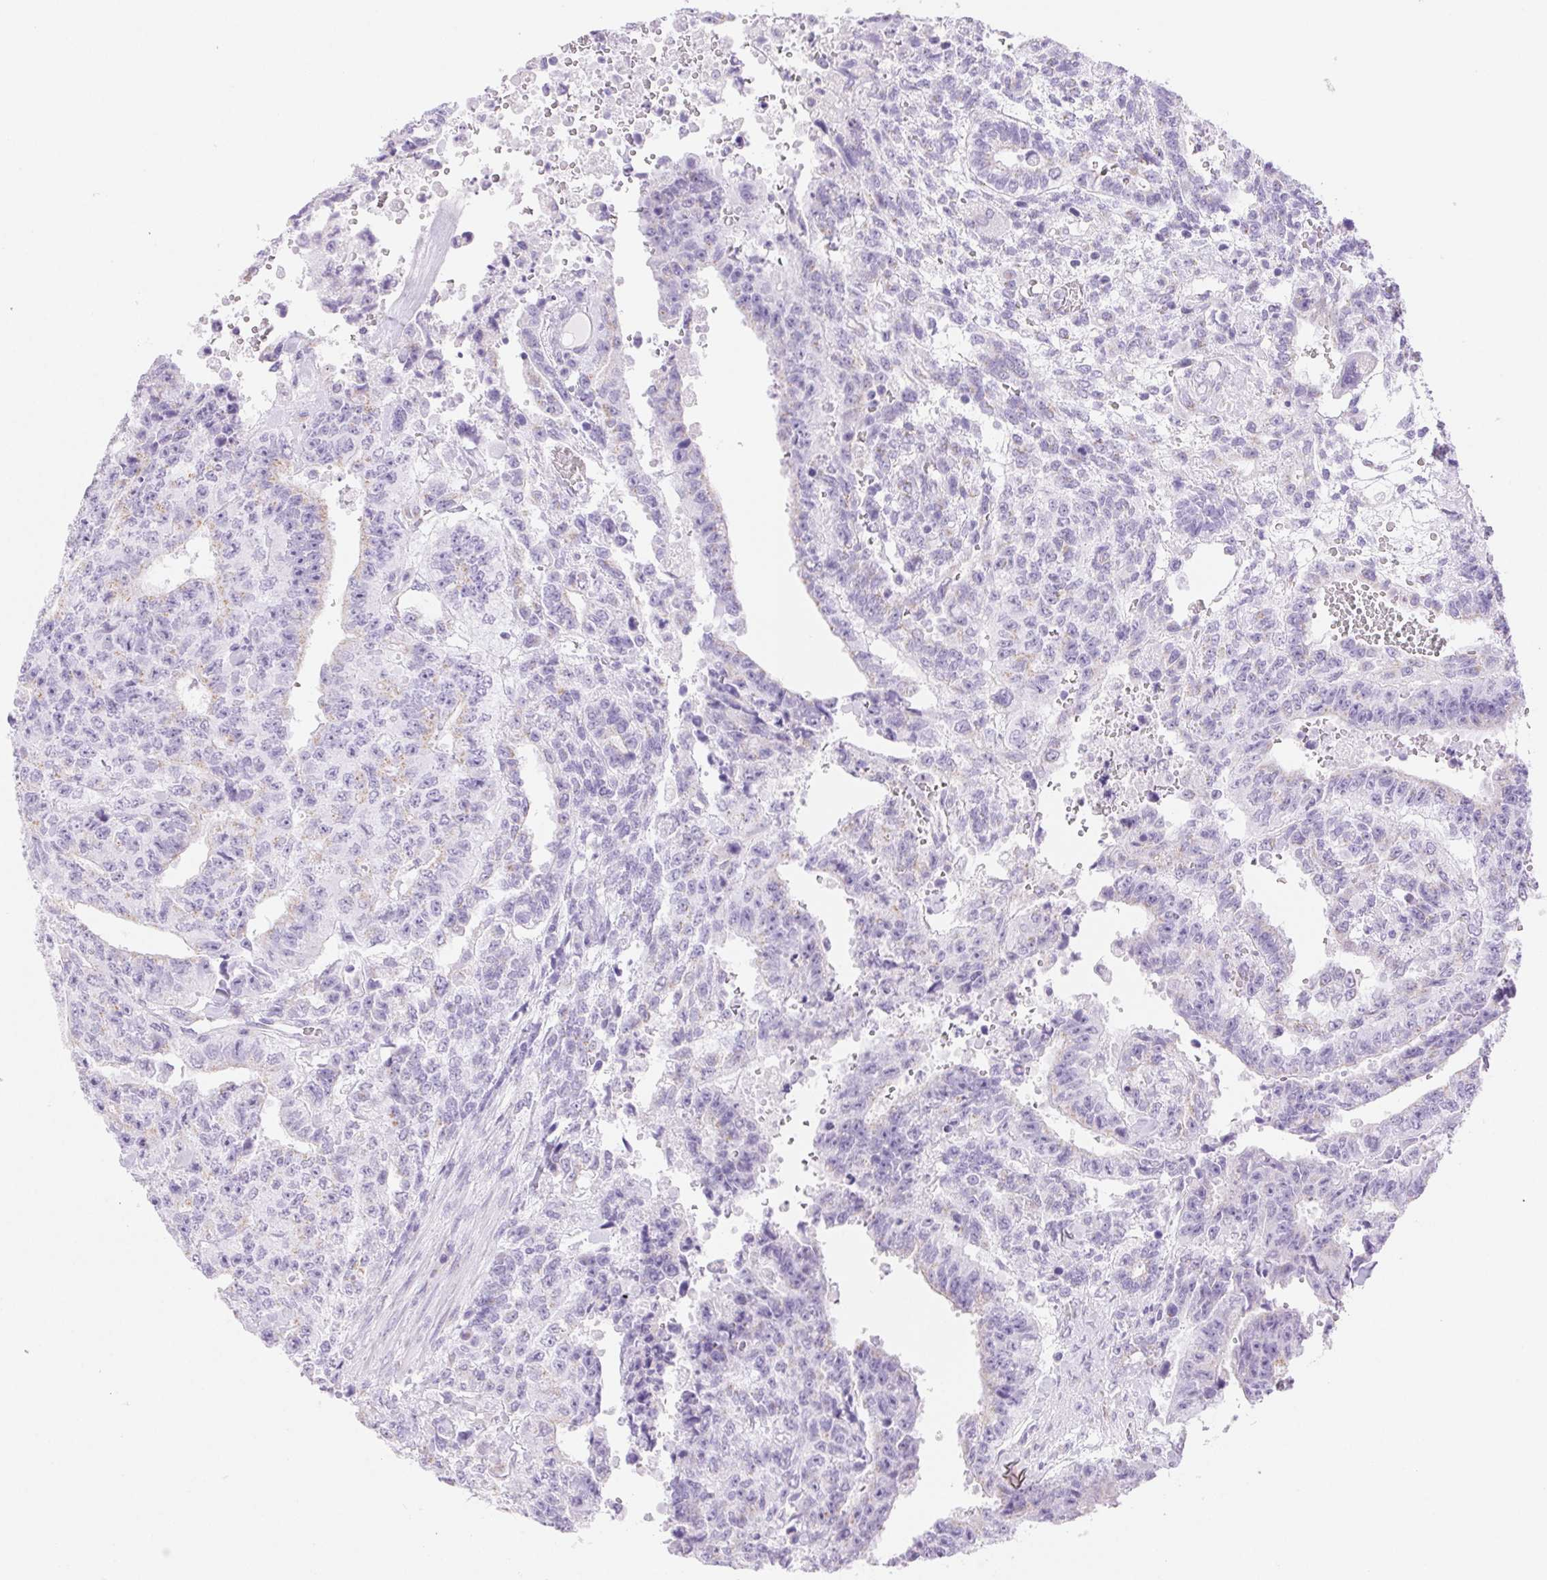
{"staining": {"intensity": "weak", "quantity": "<25%", "location": "cytoplasmic/membranous"}, "tissue": "testis cancer", "cell_type": "Tumor cells", "image_type": "cancer", "snomed": [{"axis": "morphology", "description": "Carcinoma, Embryonal, NOS"}, {"axis": "topography", "description": "Testis"}], "caption": "DAB immunohistochemical staining of embryonal carcinoma (testis) demonstrates no significant staining in tumor cells. The staining is performed using DAB brown chromogen with nuclei counter-stained in using hematoxylin.", "gene": "SERPINB3", "patient": {"sex": "male", "age": 24}}